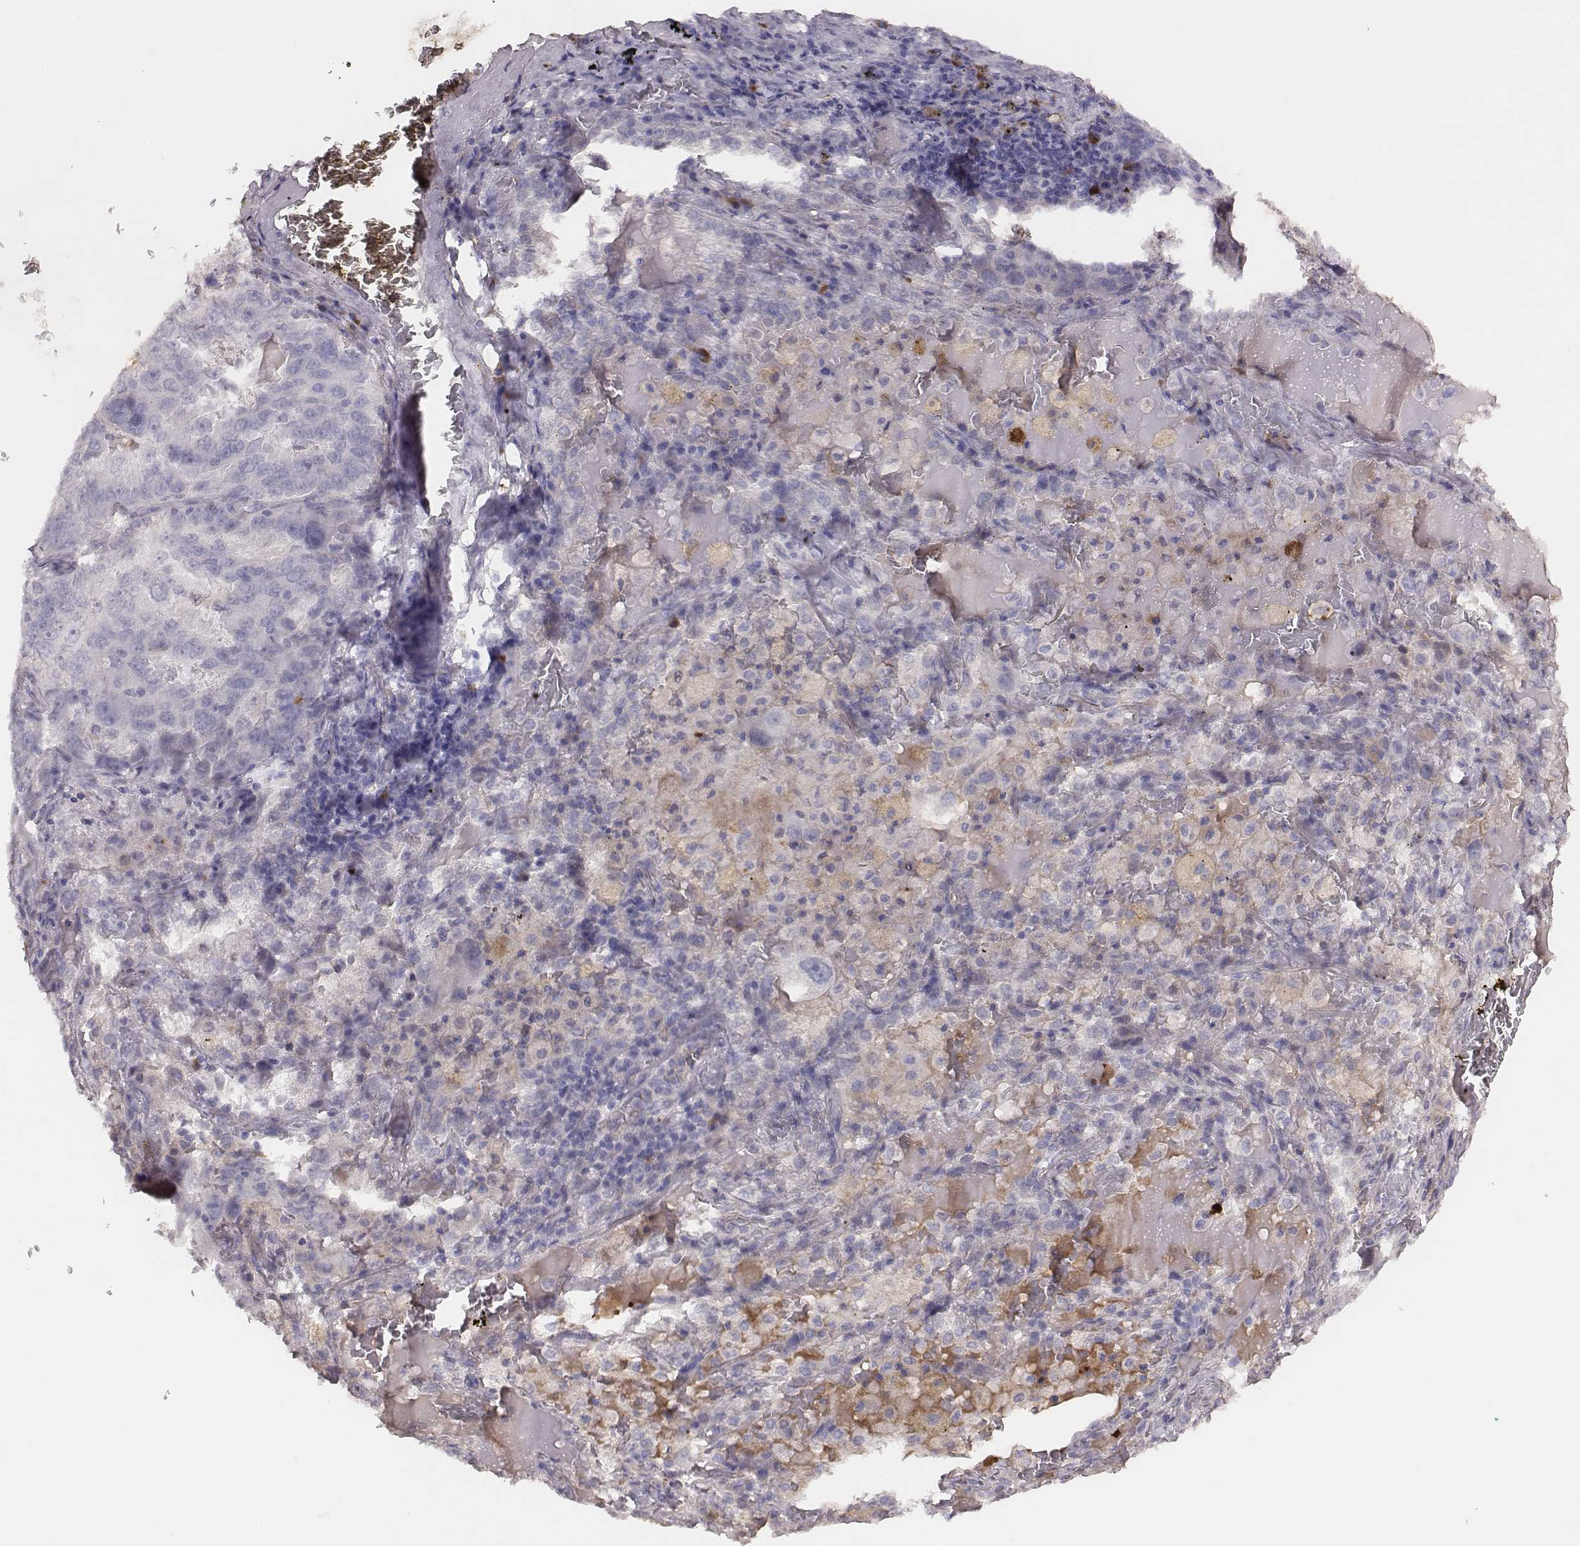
{"staining": {"intensity": "negative", "quantity": "none", "location": "none"}, "tissue": "lung cancer", "cell_type": "Tumor cells", "image_type": "cancer", "snomed": [{"axis": "morphology", "description": "Adenocarcinoma, NOS"}, {"axis": "topography", "description": "Lung"}], "caption": "This is an immunohistochemistry image of human lung cancer (adenocarcinoma). There is no expression in tumor cells.", "gene": "SLC22A6", "patient": {"sex": "female", "age": 61}}